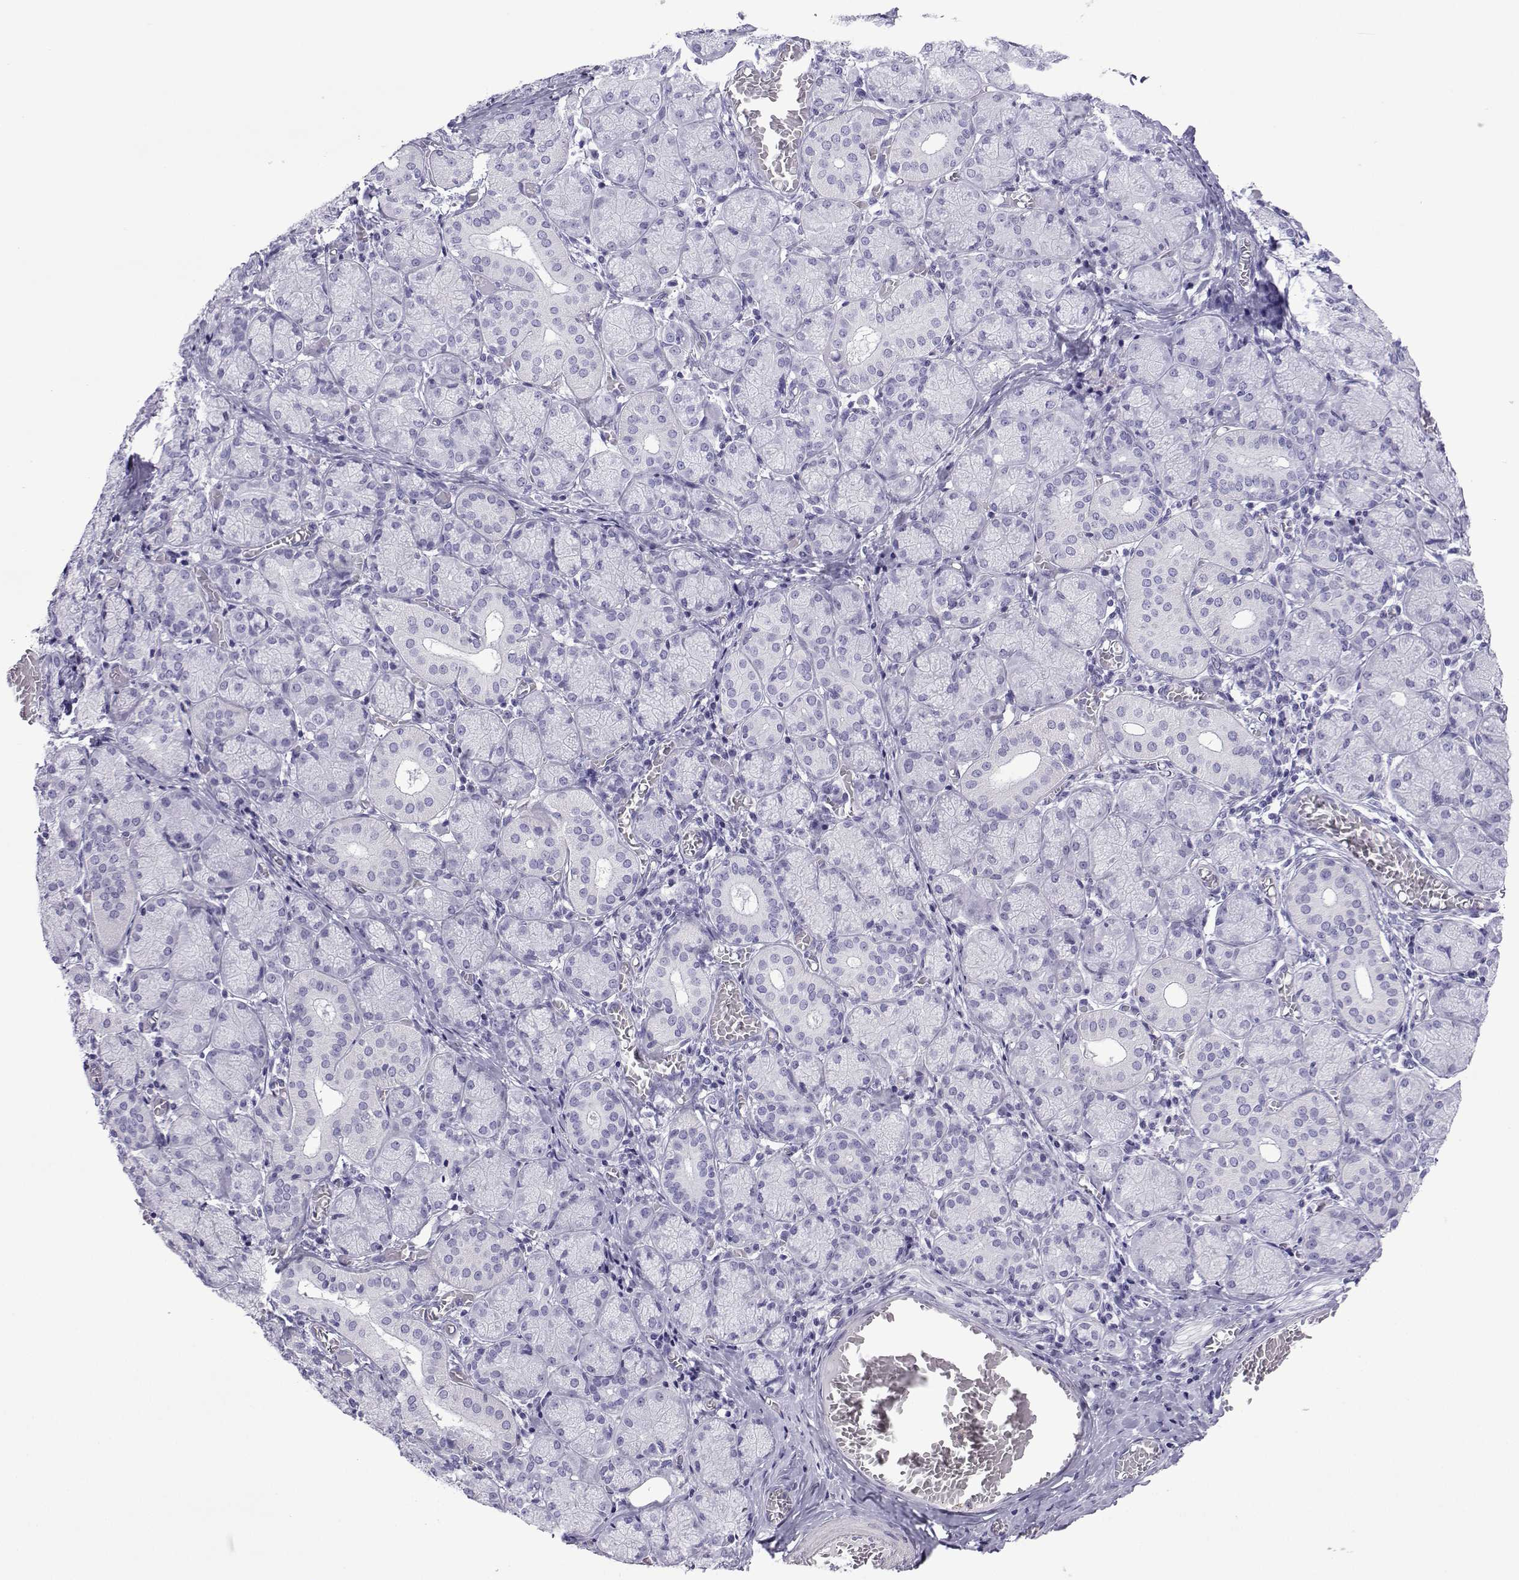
{"staining": {"intensity": "negative", "quantity": "none", "location": "none"}, "tissue": "salivary gland", "cell_type": "Glandular cells", "image_type": "normal", "snomed": [{"axis": "morphology", "description": "Normal tissue, NOS"}, {"axis": "topography", "description": "Salivary gland"}, {"axis": "topography", "description": "Peripheral nerve tissue"}], "caption": "High magnification brightfield microscopy of normal salivary gland stained with DAB (3,3'-diaminobenzidine) (brown) and counterstained with hematoxylin (blue): glandular cells show no significant expression. (IHC, brightfield microscopy, high magnification).", "gene": "SPANXA1", "patient": {"sex": "female", "age": 24}}